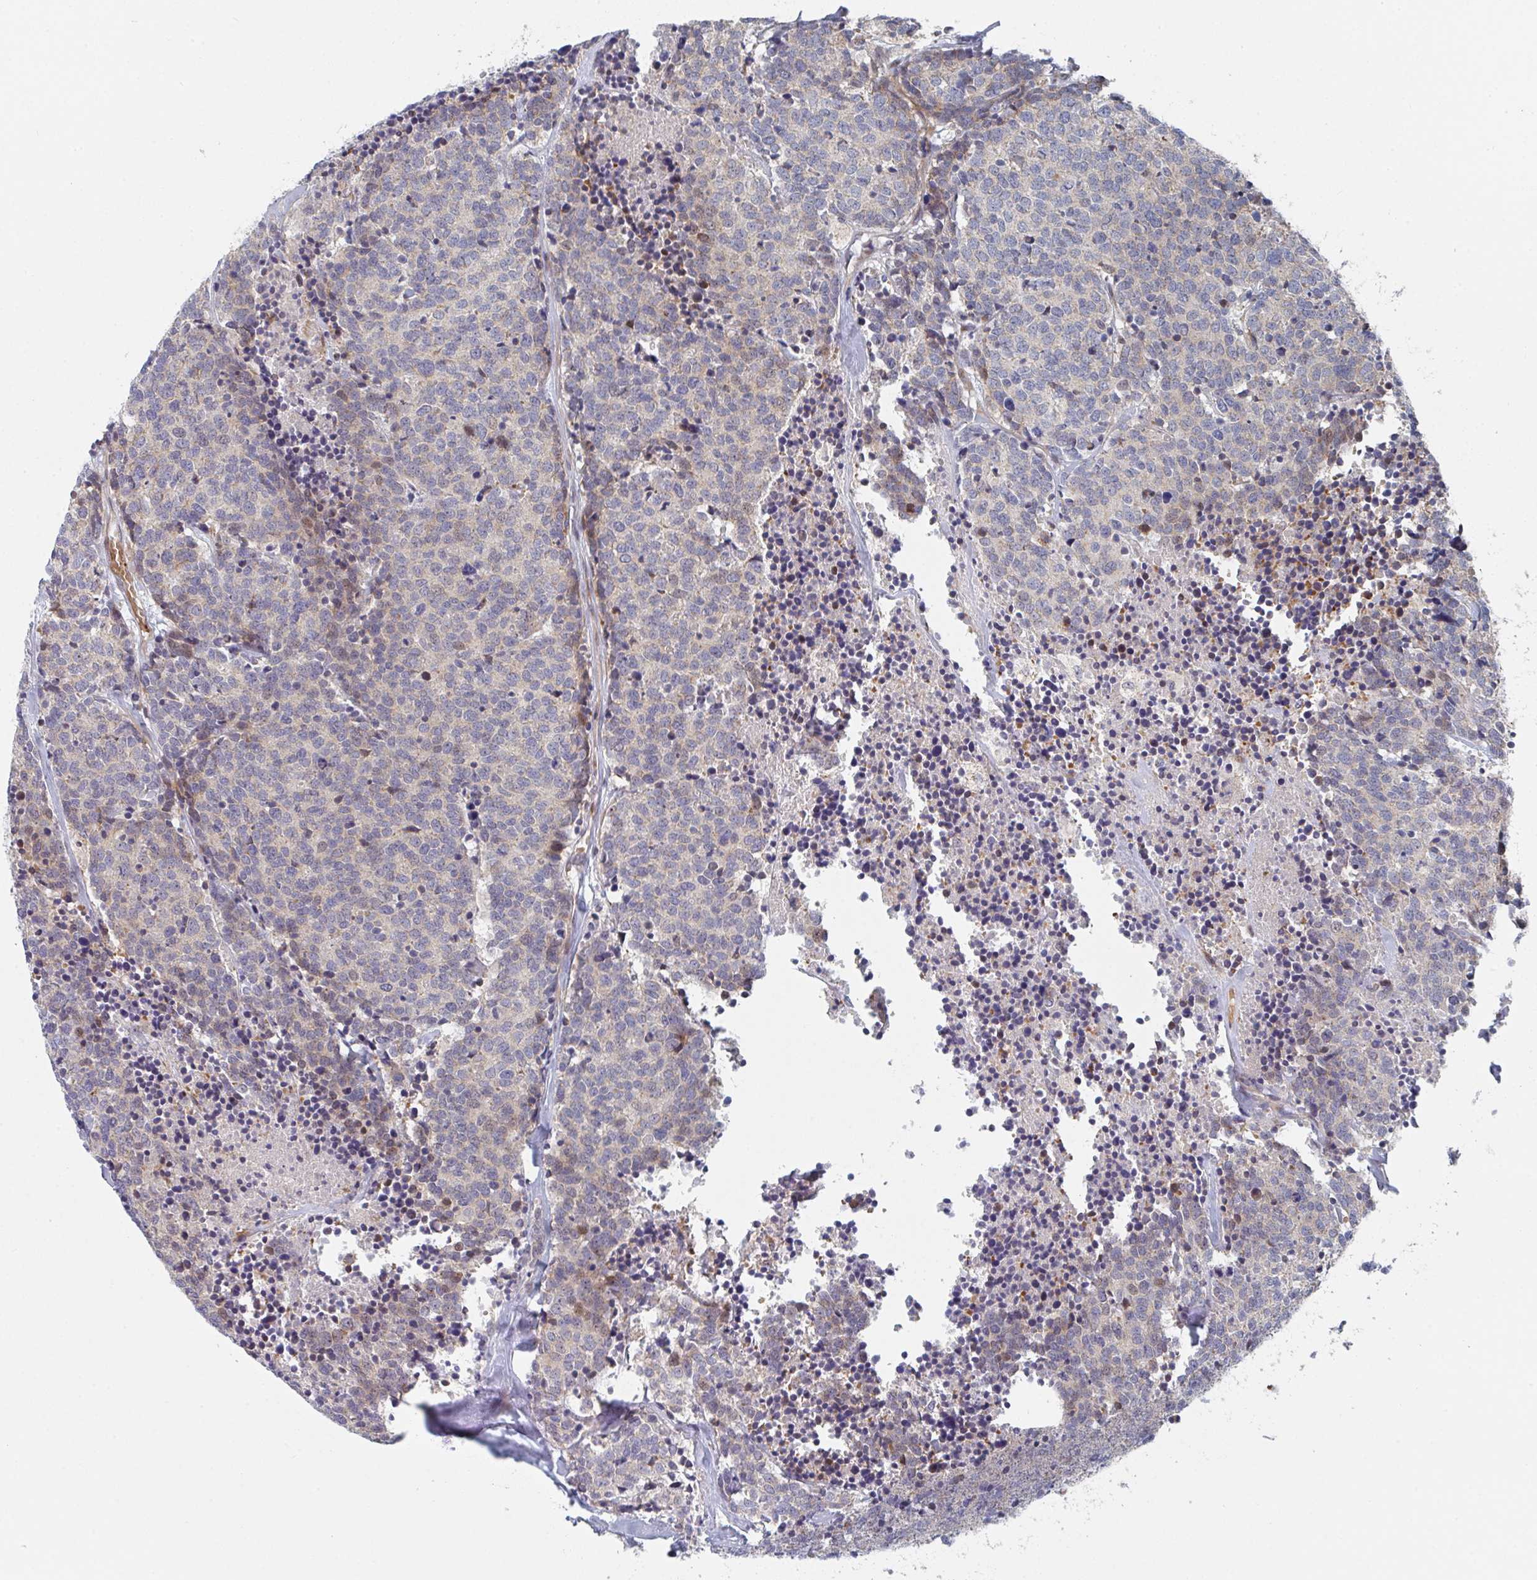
{"staining": {"intensity": "weak", "quantity": "<25%", "location": "cytoplasmic/membranous"}, "tissue": "carcinoid", "cell_type": "Tumor cells", "image_type": "cancer", "snomed": [{"axis": "morphology", "description": "Carcinoid, malignant, NOS"}, {"axis": "topography", "description": "Skin"}], "caption": "DAB immunohistochemical staining of human malignant carcinoid demonstrates no significant expression in tumor cells. The staining was performed using DAB to visualize the protein expression in brown, while the nuclei were stained in blue with hematoxylin (Magnification: 20x).", "gene": "ZNF644", "patient": {"sex": "female", "age": 79}}